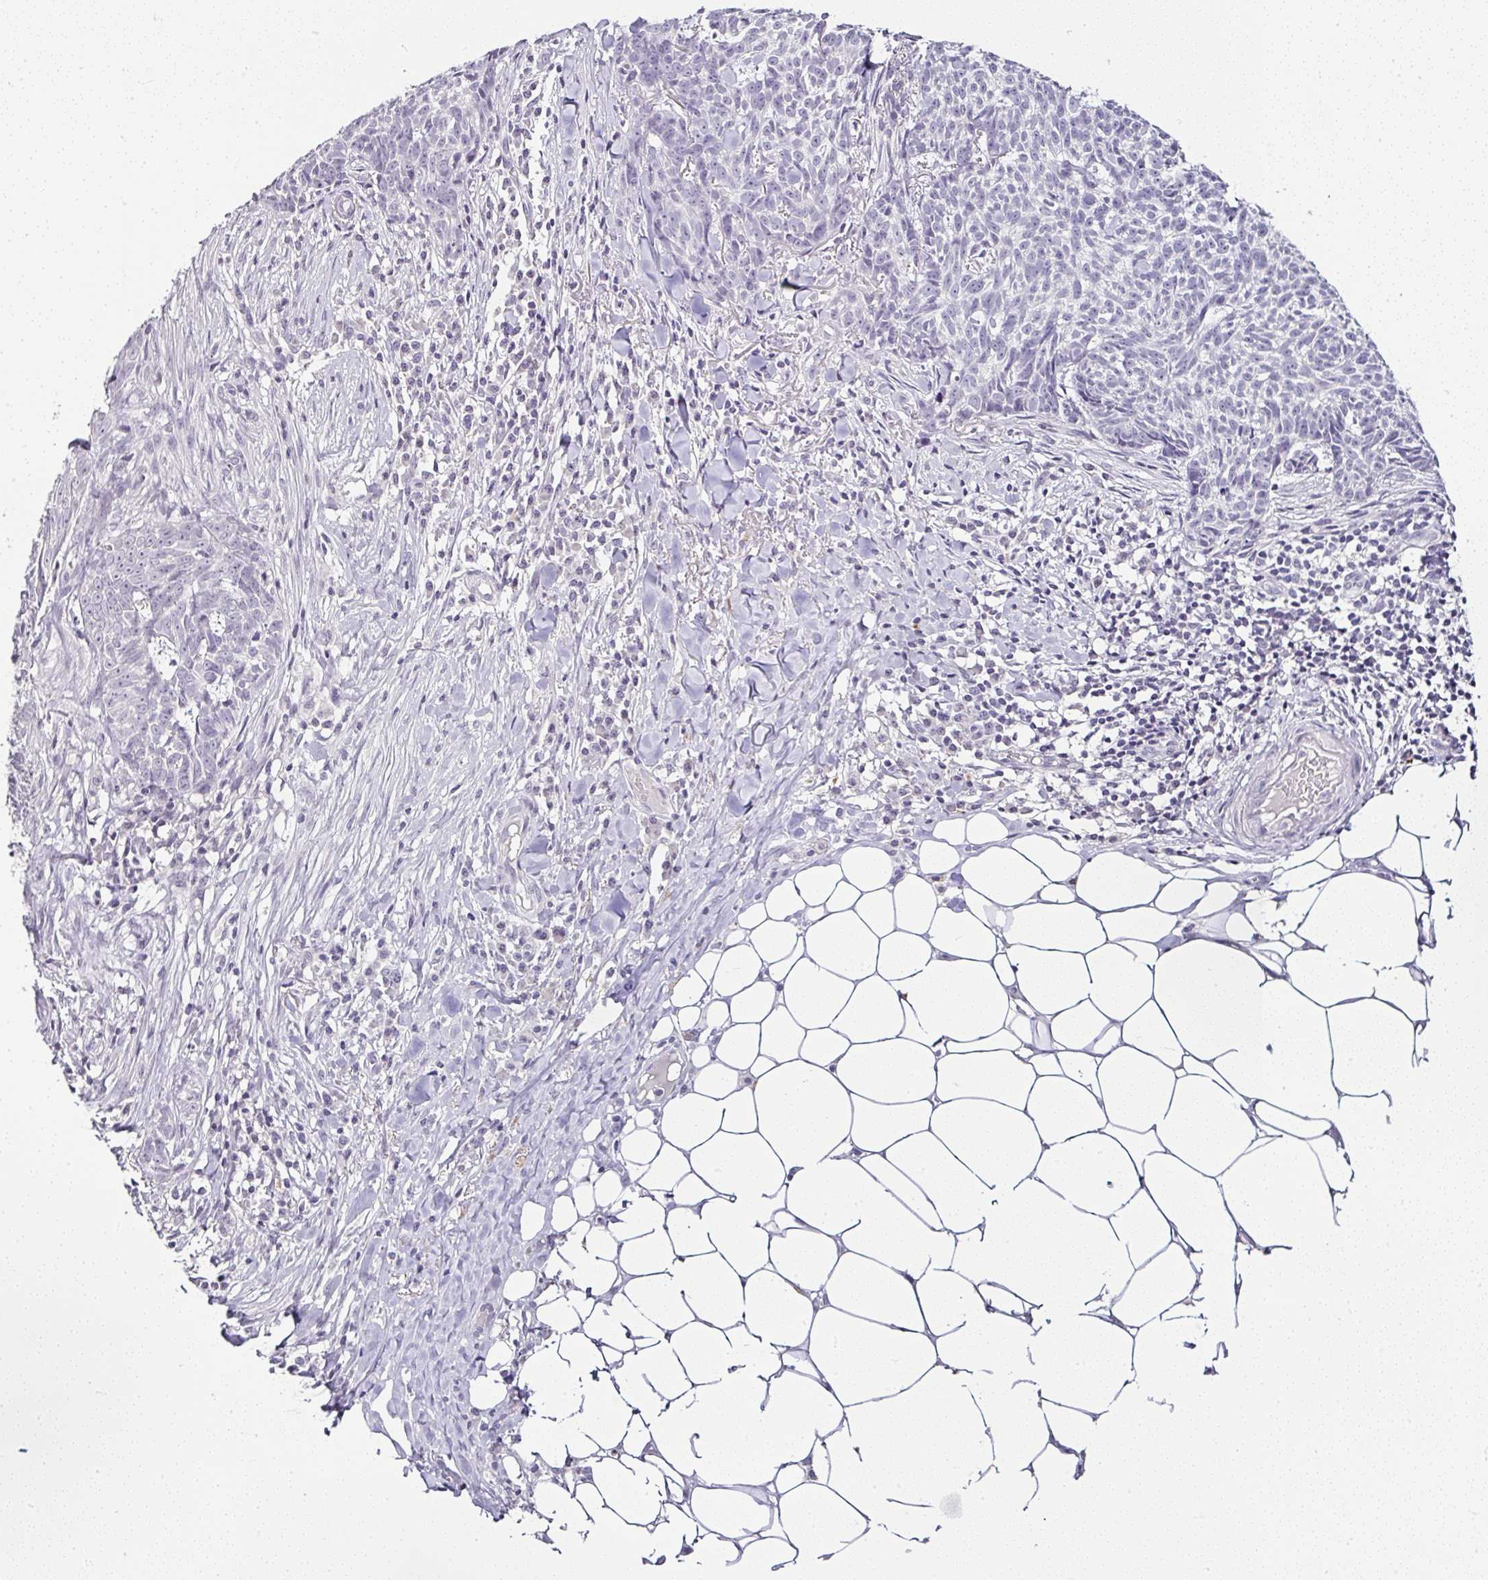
{"staining": {"intensity": "negative", "quantity": "none", "location": "none"}, "tissue": "skin cancer", "cell_type": "Tumor cells", "image_type": "cancer", "snomed": [{"axis": "morphology", "description": "Basal cell carcinoma"}, {"axis": "topography", "description": "Skin"}], "caption": "High power microscopy image of an immunohistochemistry image of skin basal cell carcinoma, revealing no significant expression in tumor cells. (IHC, brightfield microscopy, high magnification).", "gene": "SERPINB3", "patient": {"sex": "female", "age": 93}}